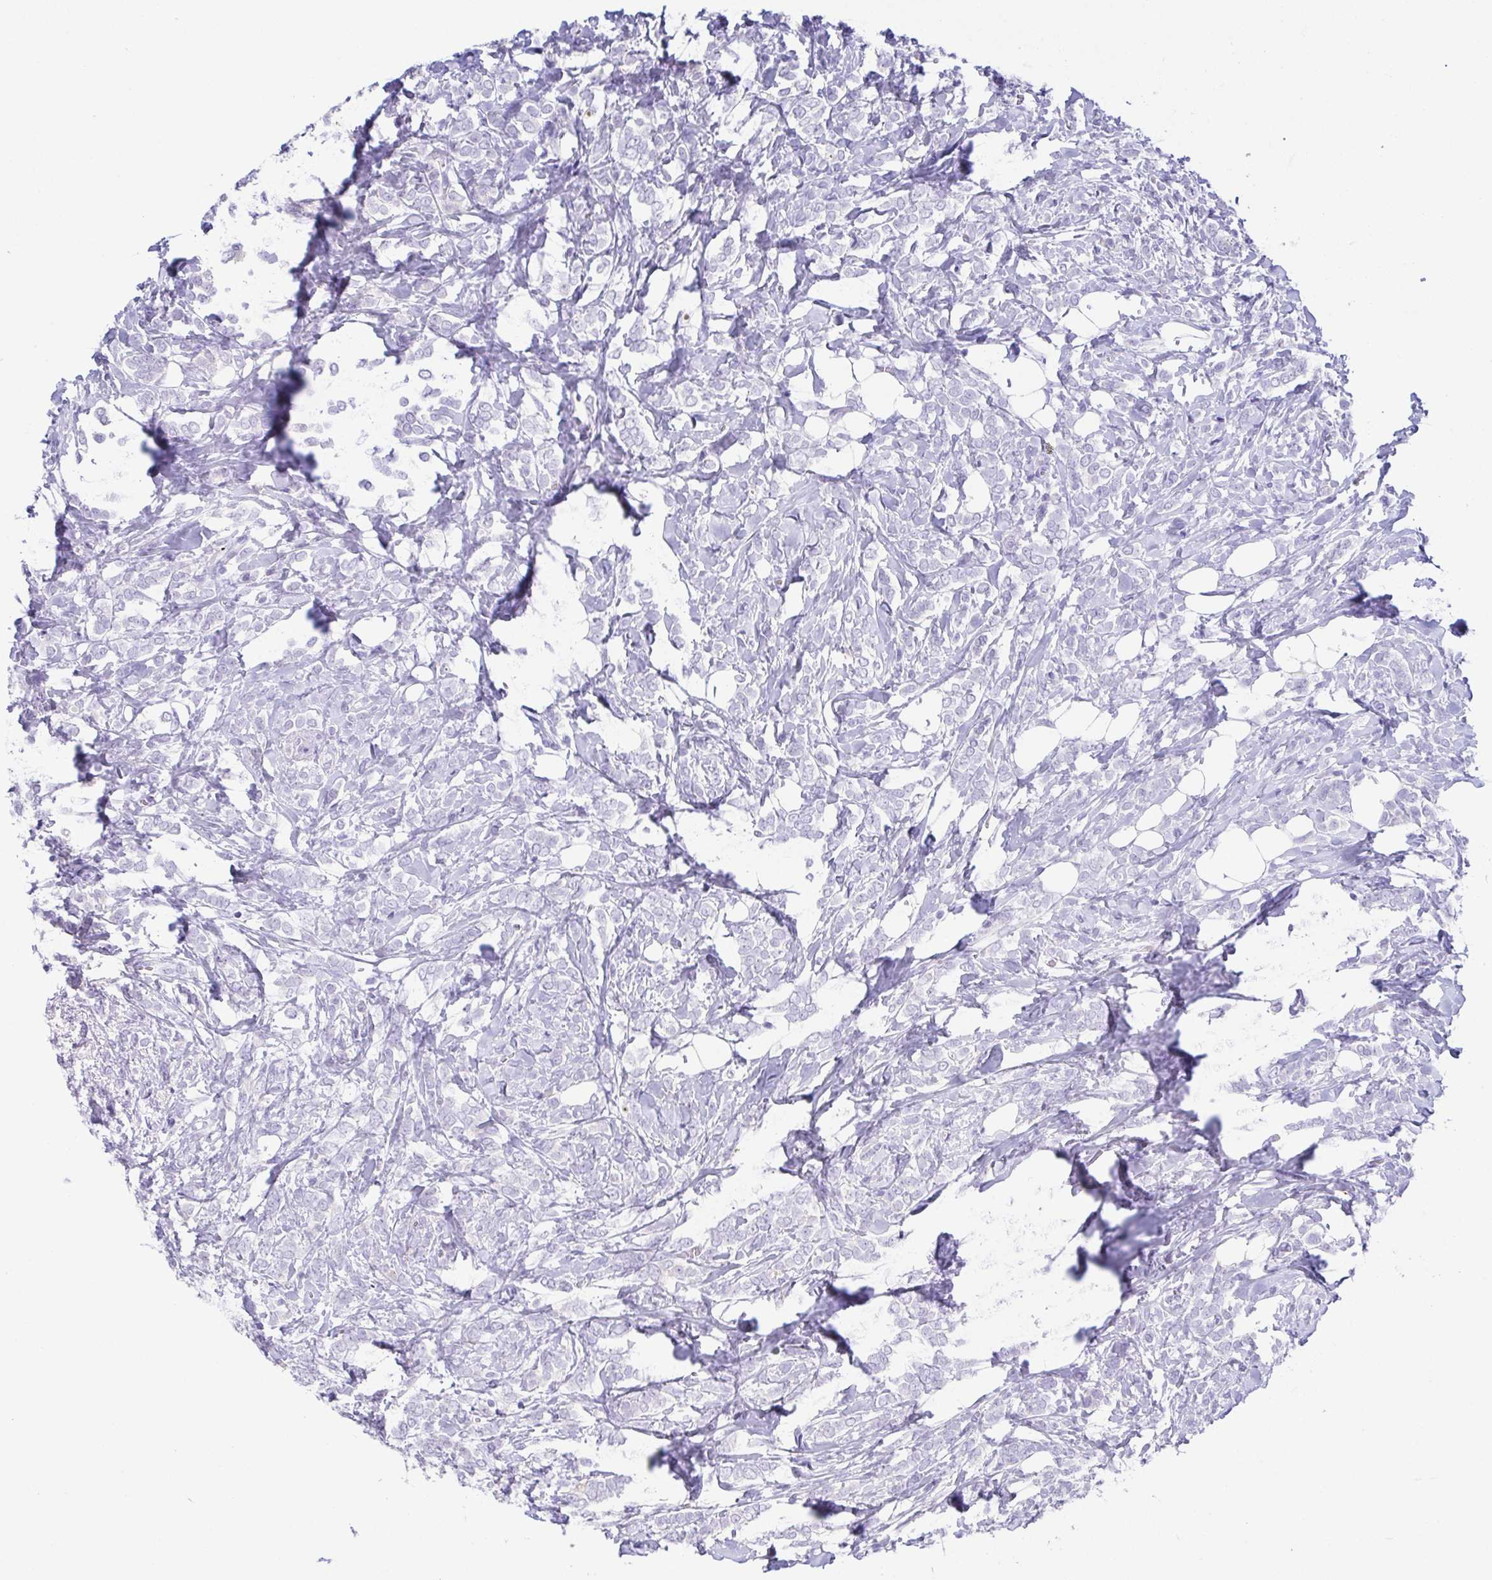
{"staining": {"intensity": "negative", "quantity": "none", "location": "none"}, "tissue": "breast cancer", "cell_type": "Tumor cells", "image_type": "cancer", "snomed": [{"axis": "morphology", "description": "Lobular carcinoma"}, {"axis": "topography", "description": "Breast"}], "caption": "A photomicrograph of breast lobular carcinoma stained for a protein shows no brown staining in tumor cells.", "gene": "HAPLN2", "patient": {"sex": "female", "age": 49}}